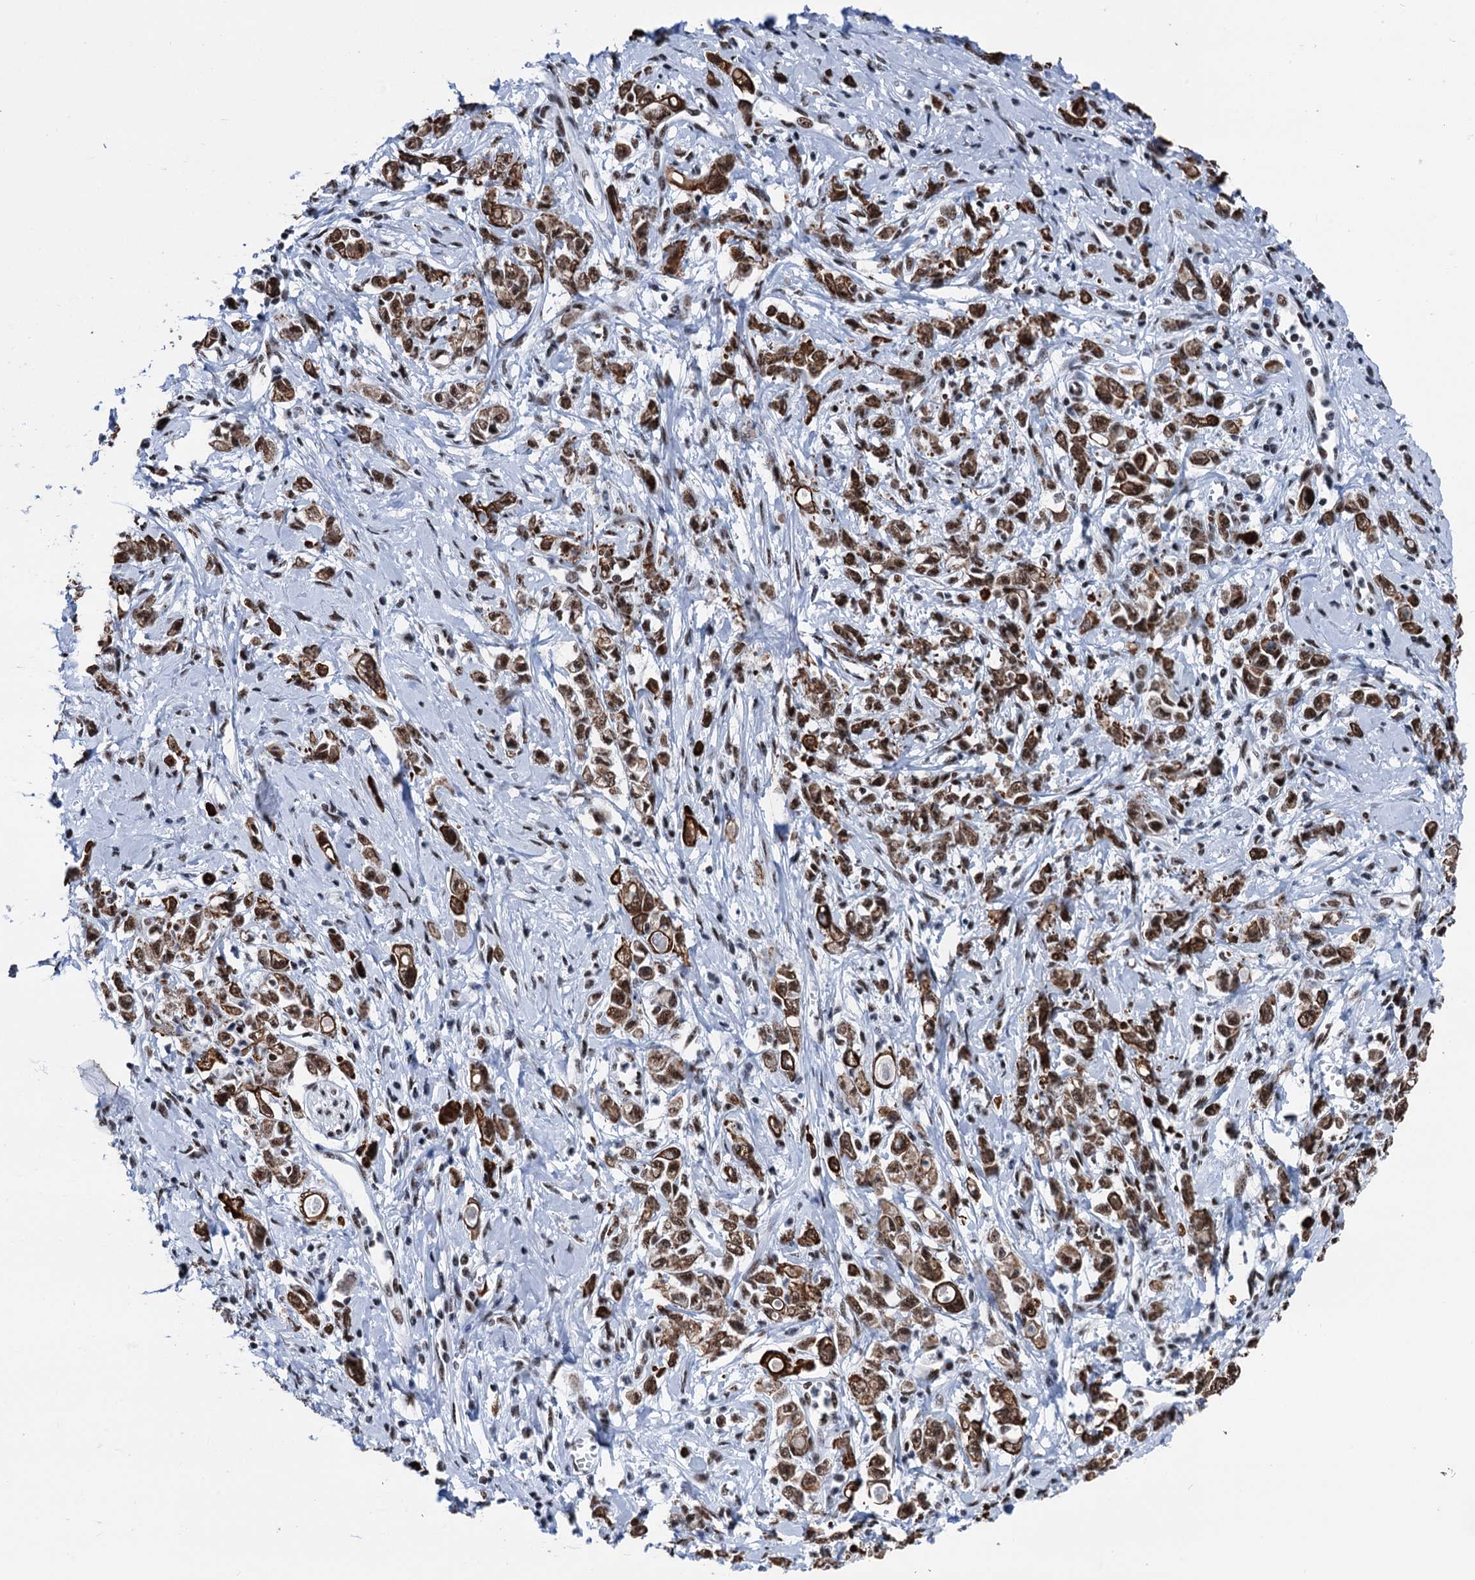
{"staining": {"intensity": "strong", "quantity": ">75%", "location": "cytoplasmic/membranous,nuclear"}, "tissue": "stomach cancer", "cell_type": "Tumor cells", "image_type": "cancer", "snomed": [{"axis": "morphology", "description": "Adenocarcinoma, NOS"}, {"axis": "topography", "description": "Stomach"}], "caption": "Brown immunohistochemical staining in adenocarcinoma (stomach) reveals strong cytoplasmic/membranous and nuclear positivity in about >75% of tumor cells. The protein is stained brown, and the nuclei are stained in blue (DAB IHC with brightfield microscopy, high magnification).", "gene": "DDX23", "patient": {"sex": "female", "age": 76}}